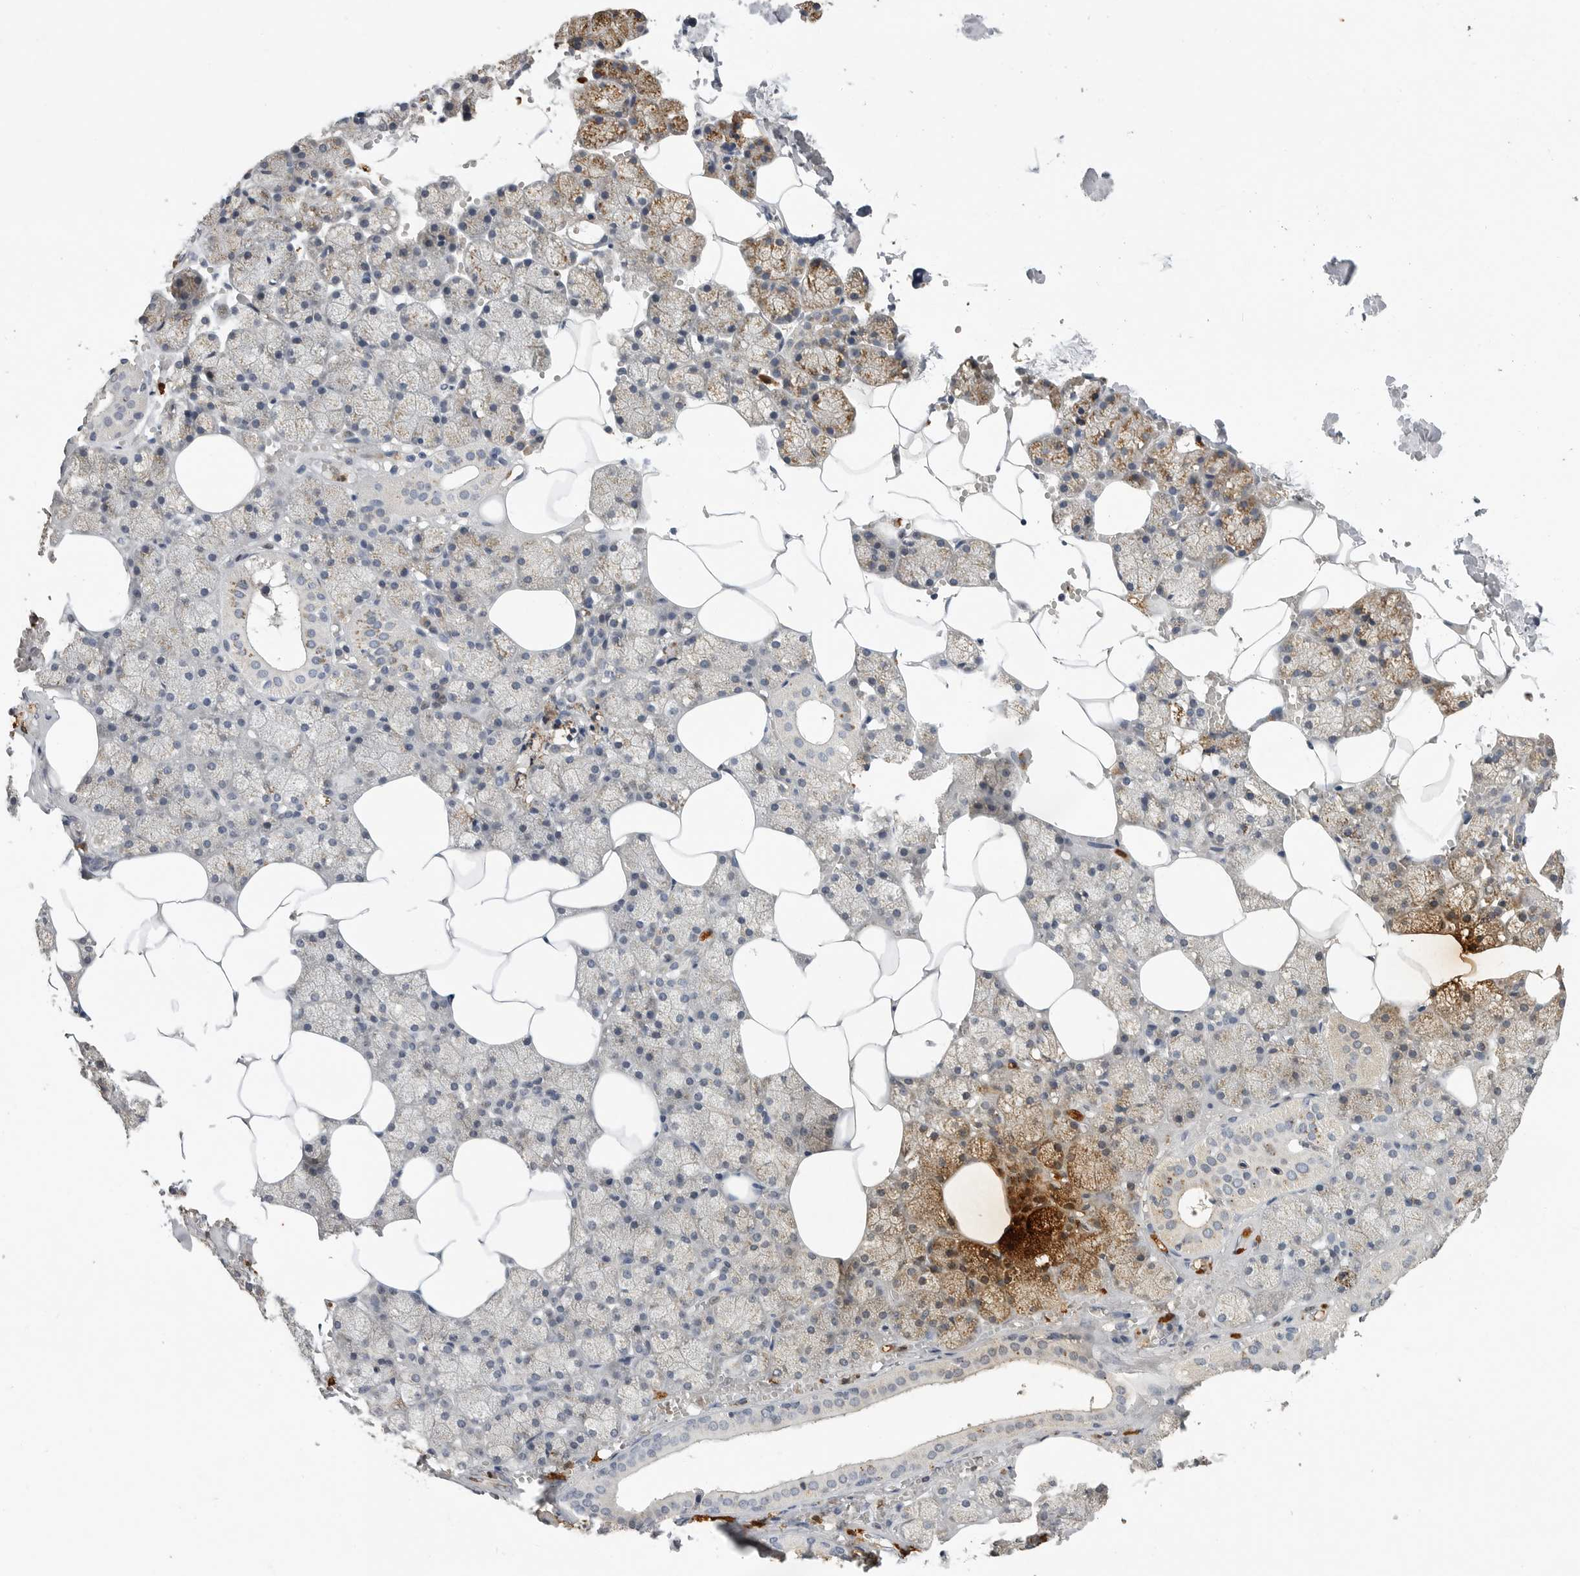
{"staining": {"intensity": "moderate", "quantity": "<25%", "location": "cytoplasmic/membranous"}, "tissue": "salivary gland", "cell_type": "Glandular cells", "image_type": "normal", "snomed": [{"axis": "morphology", "description": "Normal tissue, NOS"}, {"axis": "topography", "description": "Salivary gland"}], "caption": "This micrograph shows normal salivary gland stained with IHC to label a protein in brown. The cytoplasmic/membranous of glandular cells show moderate positivity for the protein. Nuclei are counter-stained blue.", "gene": "LTBR", "patient": {"sex": "male", "age": 62}}